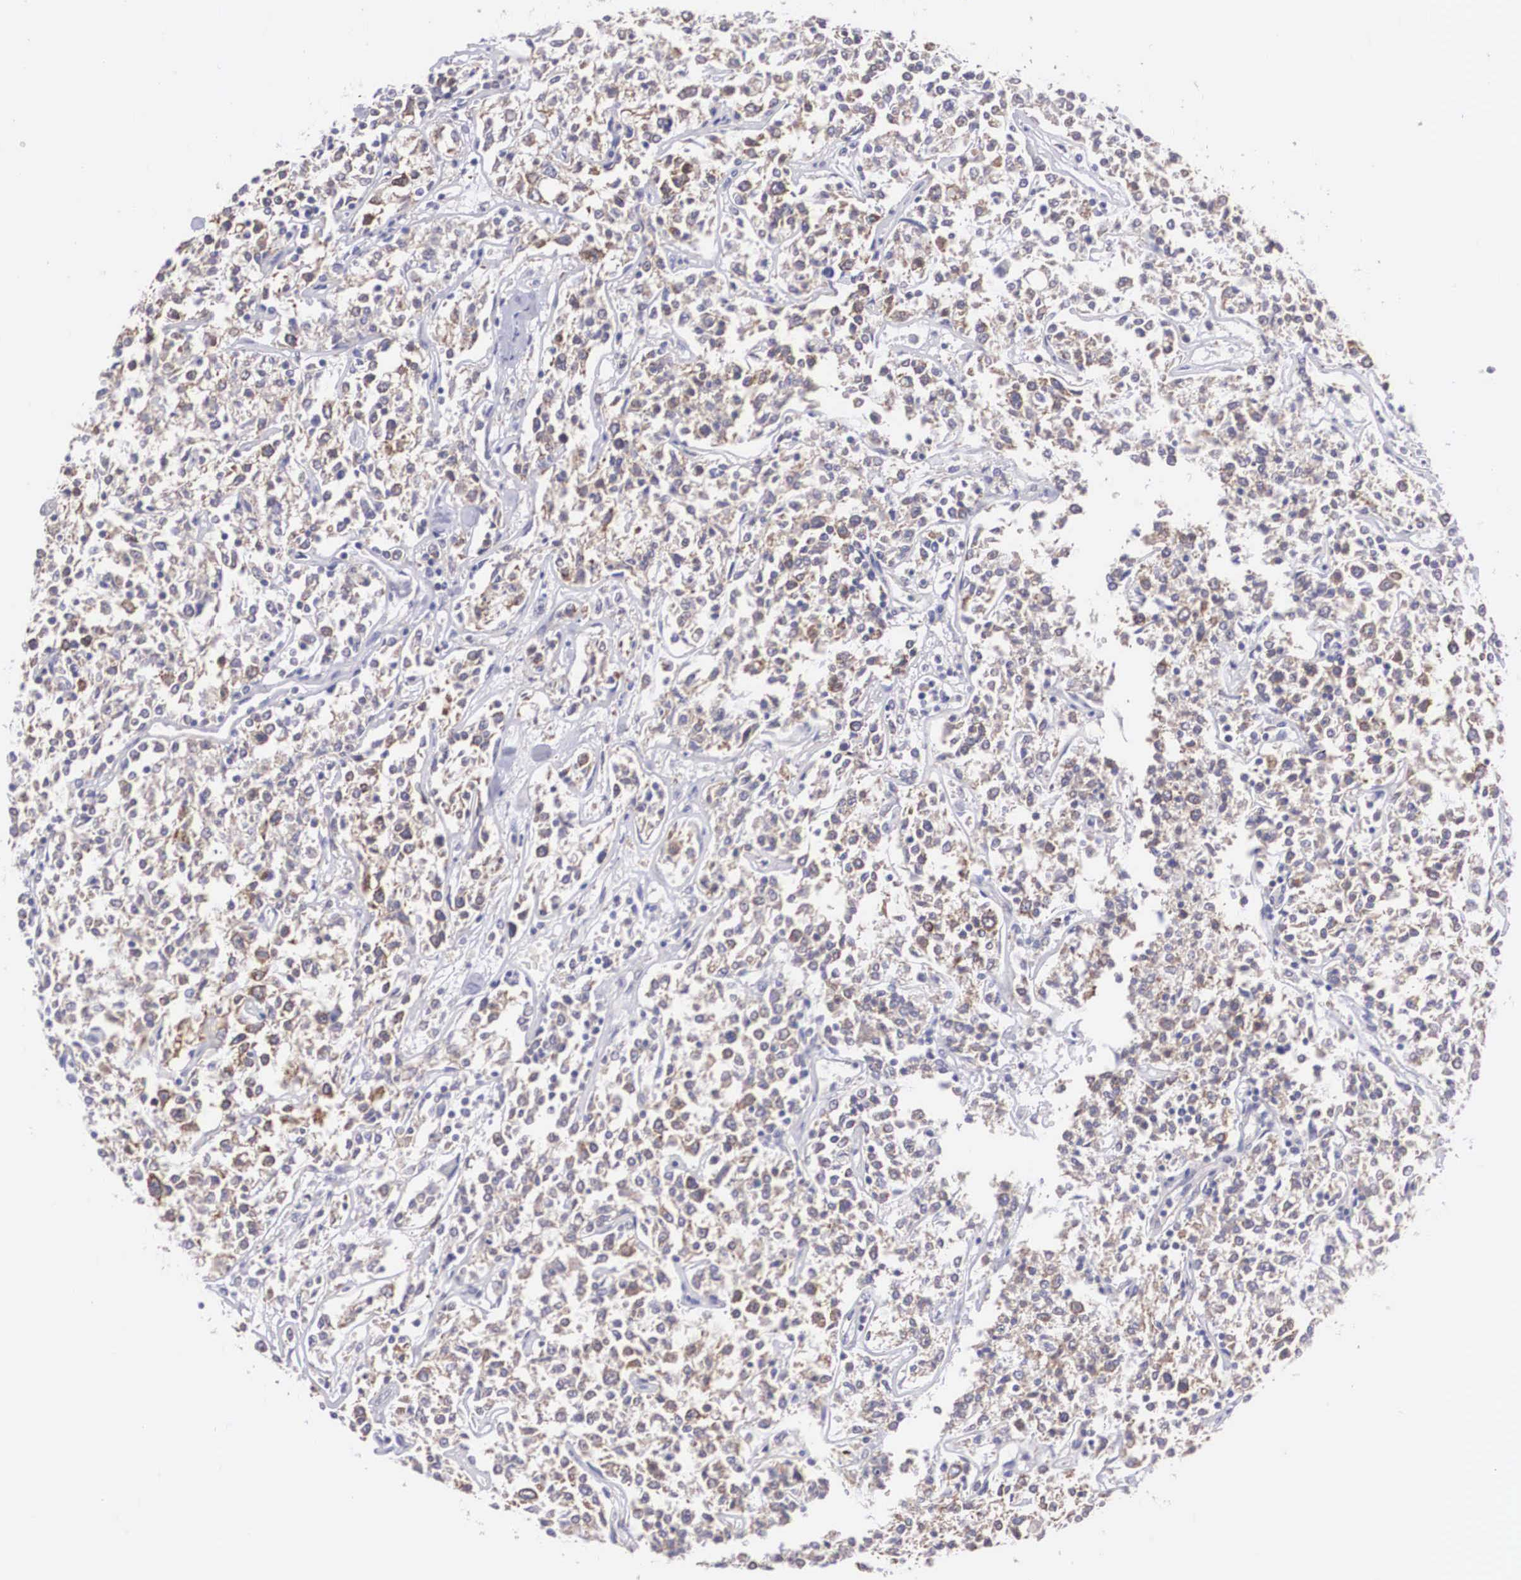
{"staining": {"intensity": "weak", "quantity": "<25%", "location": "cytoplasmic/membranous"}, "tissue": "lymphoma", "cell_type": "Tumor cells", "image_type": "cancer", "snomed": [{"axis": "morphology", "description": "Malignant lymphoma, non-Hodgkin's type, Low grade"}, {"axis": "topography", "description": "Small intestine"}], "caption": "Immunohistochemistry (IHC) of lymphoma demonstrates no positivity in tumor cells.", "gene": "TXLNG", "patient": {"sex": "female", "age": 59}}